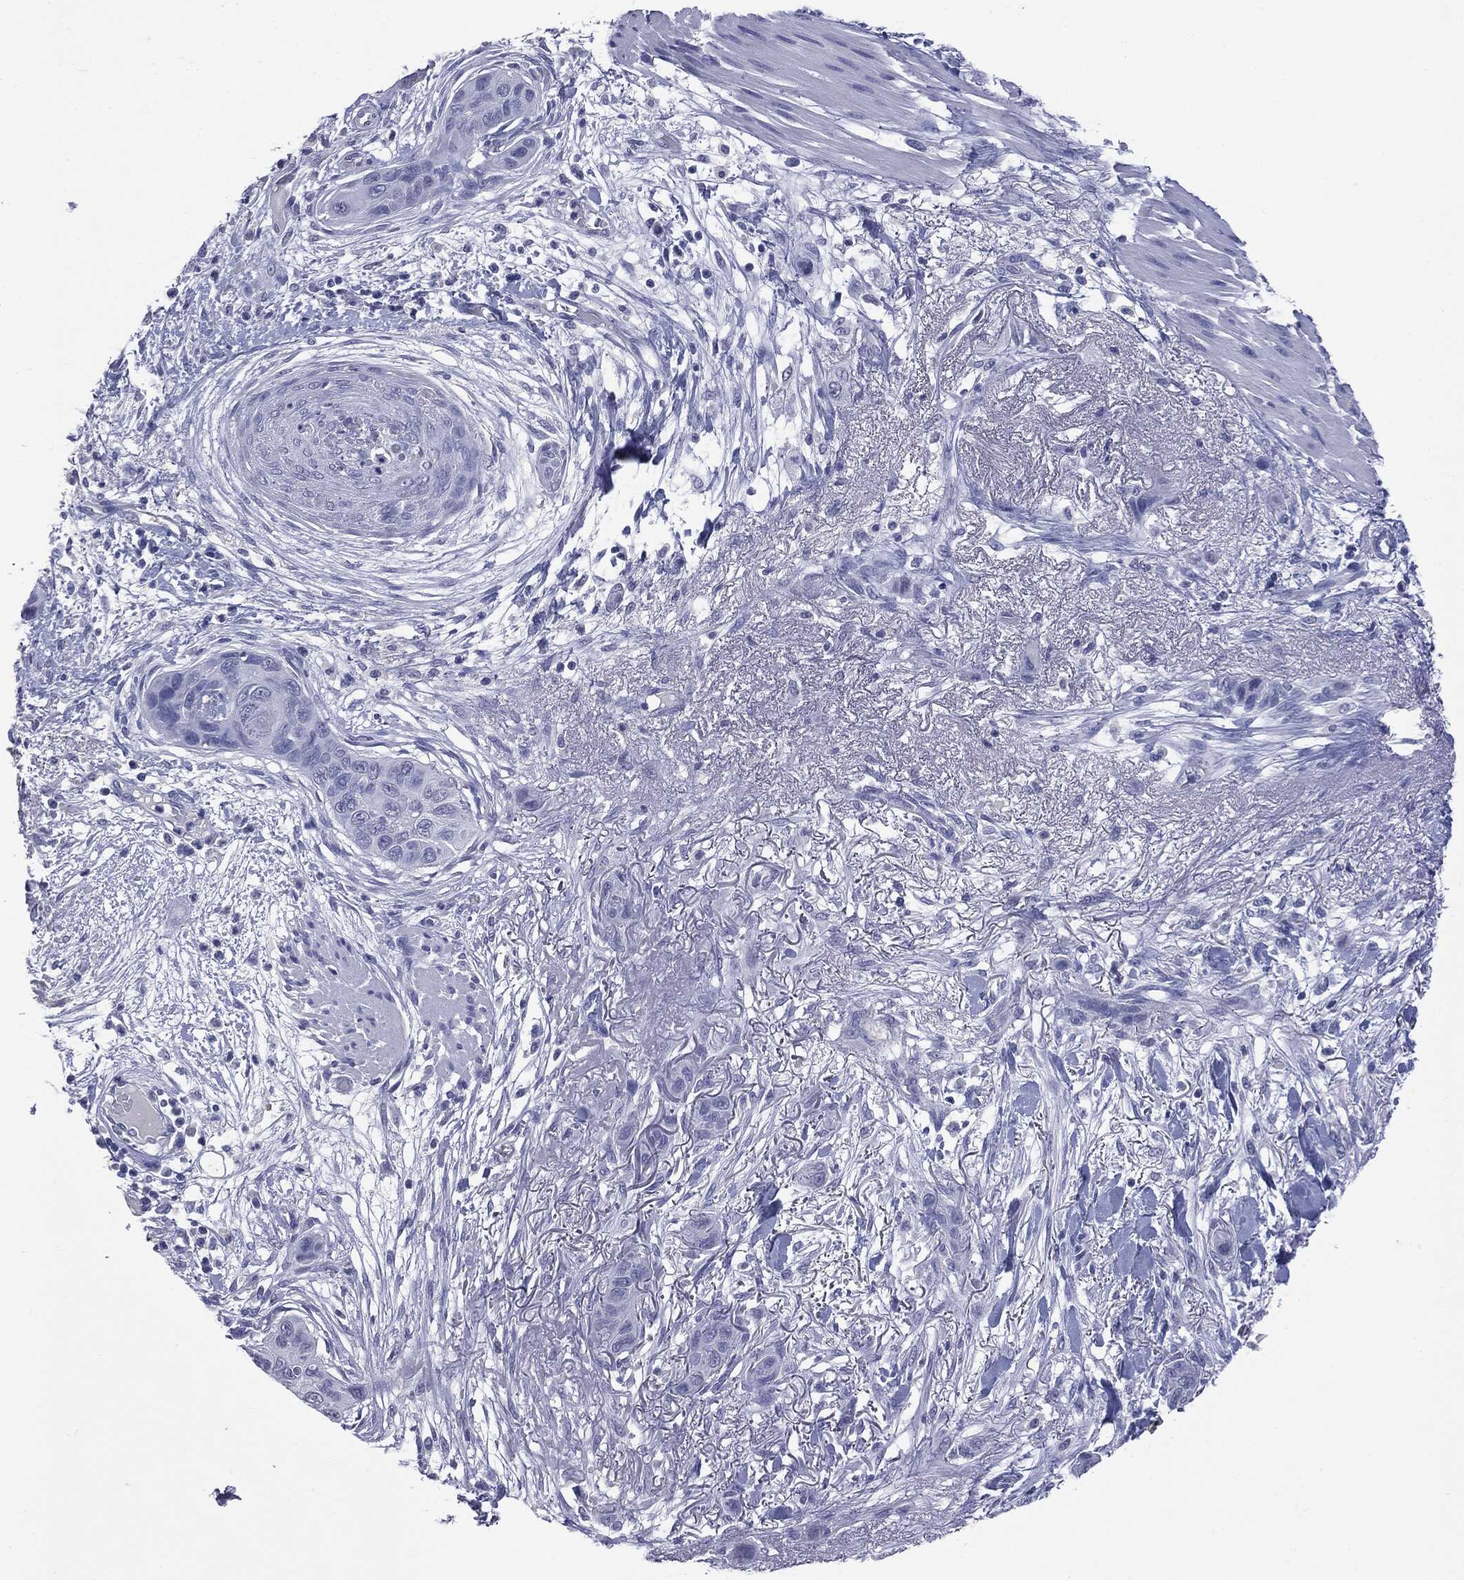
{"staining": {"intensity": "negative", "quantity": "none", "location": "none"}, "tissue": "skin cancer", "cell_type": "Tumor cells", "image_type": "cancer", "snomed": [{"axis": "morphology", "description": "Squamous cell carcinoma, NOS"}, {"axis": "topography", "description": "Skin"}], "caption": "Protein analysis of skin cancer exhibits no significant staining in tumor cells. (Stains: DAB IHC with hematoxylin counter stain, Microscopy: brightfield microscopy at high magnification).", "gene": "TSHB", "patient": {"sex": "male", "age": 79}}